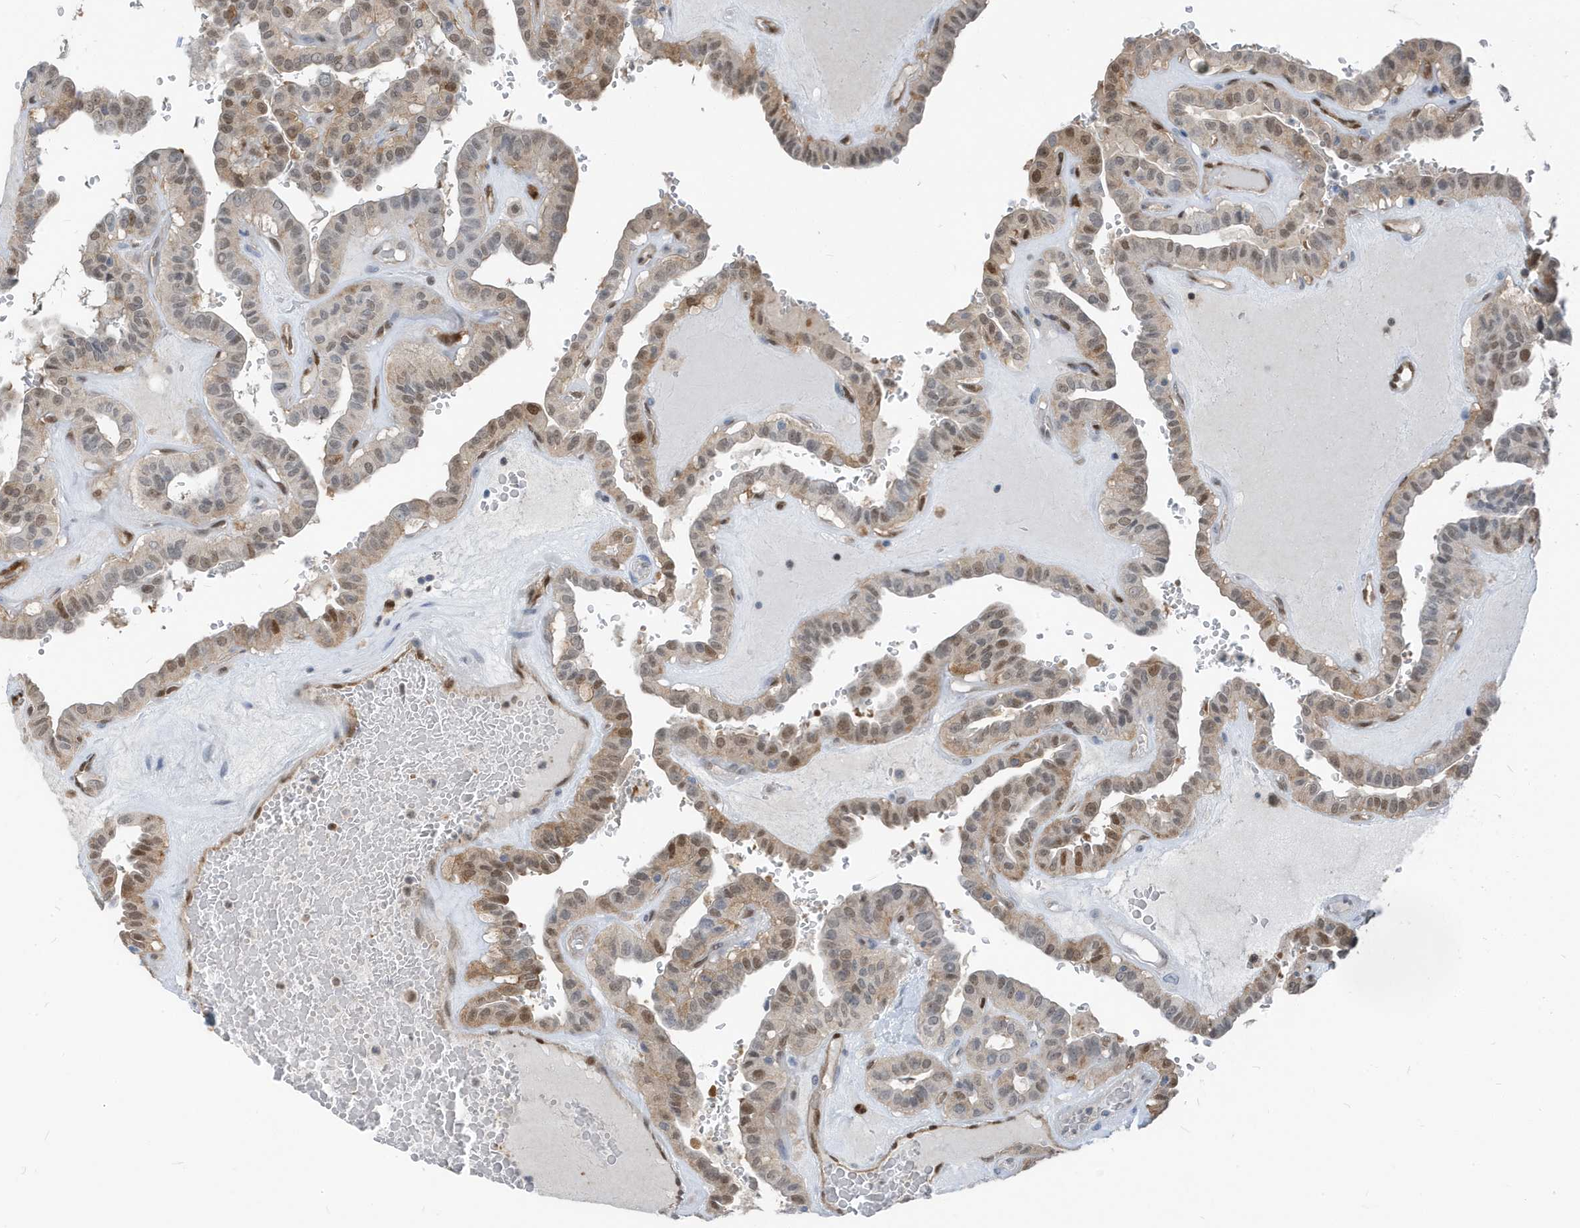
{"staining": {"intensity": "moderate", "quantity": ">75%", "location": "nuclear"}, "tissue": "thyroid cancer", "cell_type": "Tumor cells", "image_type": "cancer", "snomed": [{"axis": "morphology", "description": "Papillary adenocarcinoma, NOS"}, {"axis": "topography", "description": "Thyroid gland"}], "caption": "IHC staining of papillary adenocarcinoma (thyroid), which displays medium levels of moderate nuclear expression in about >75% of tumor cells indicating moderate nuclear protein expression. The staining was performed using DAB (brown) for protein detection and nuclei were counterstained in hematoxylin (blue).", "gene": "NCOA7", "patient": {"sex": "male", "age": 77}}